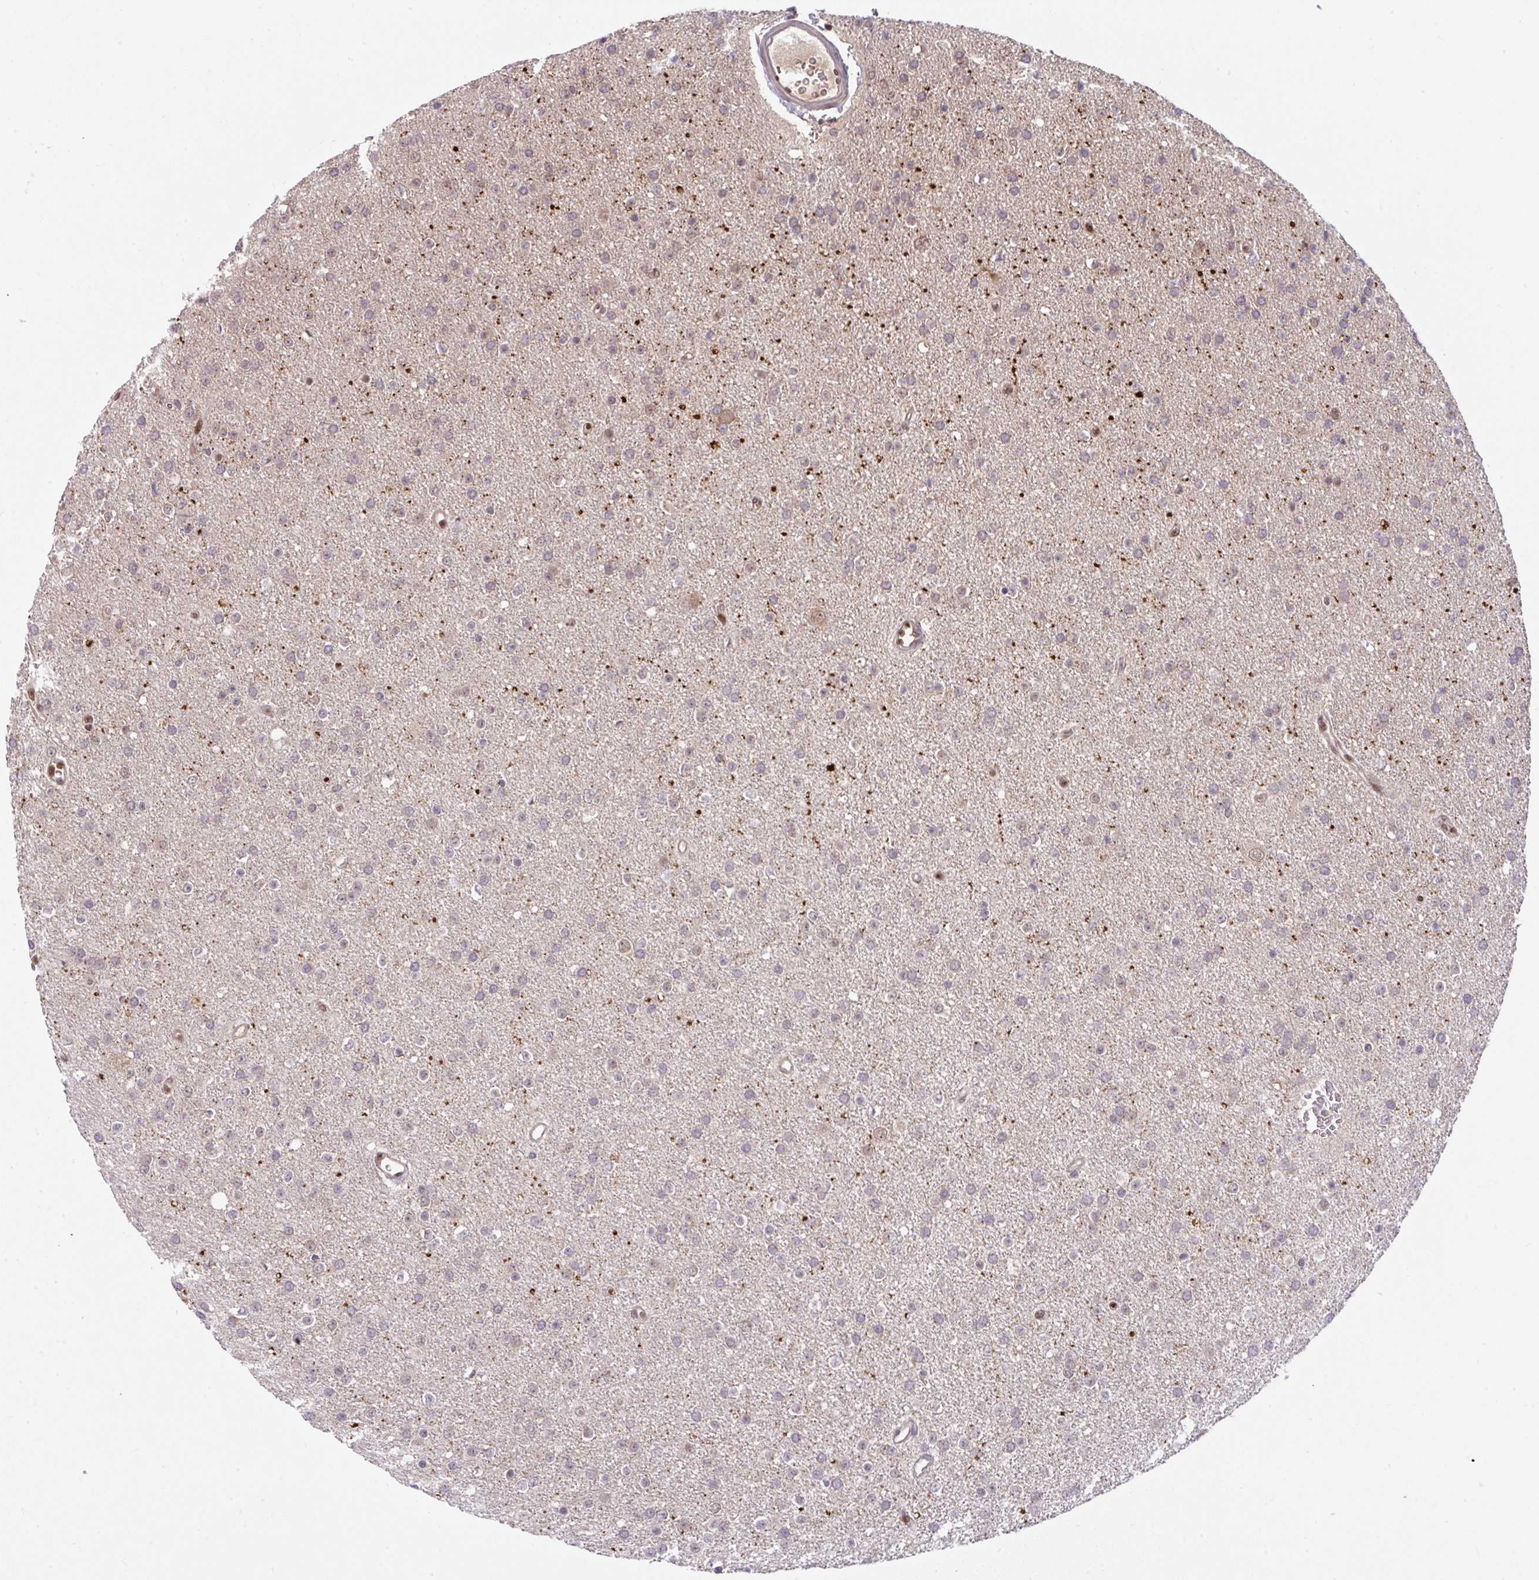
{"staining": {"intensity": "negative", "quantity": "none", "location": "none"}, "tissue": "glioma", "cell_type": "Tumor cells", "image_type": "cancer", "snomed": [{"axis": "morphology", "description": "Glioma, malignant, Low grade"}, {"axis": "topography", "description": "Brain"}], "caption": "The immunohistochemistry (IHC) image has no significant expression in tumor cells of glioma tissue.", "gene": "KLF2", "patient": {"sex": "female", "age": 34}}